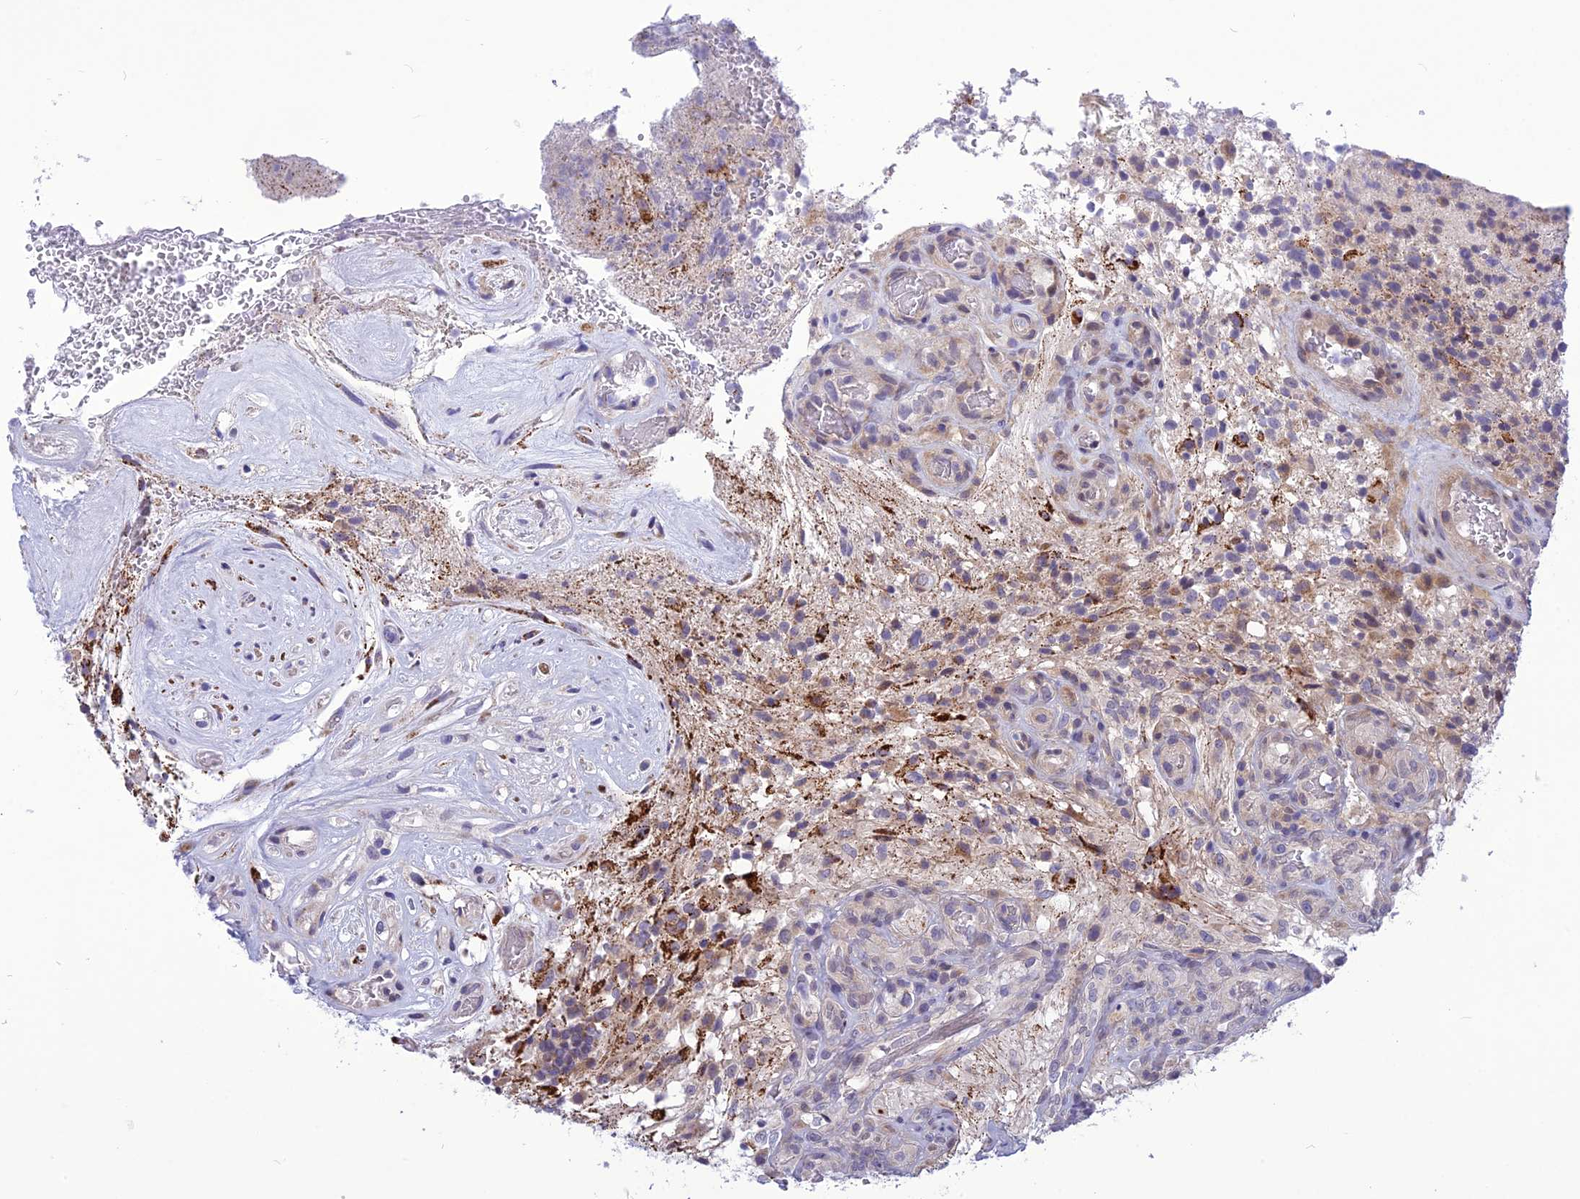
{"staining": {"intensity": "moderate", "quantity": "<25%", "location": "cytoplasmic/membranous"}, "tissue": "glioma", "cell_type": "Tumor cells", "image_type": "cancer", "snomed": [{"axis": "morphology", "description": "Glioma, malignant, High grade"}, {"axis": "topography", "description": "Brain"}], "caption": "A histopathology image of human glioma stained for a protein demonstrates moderate cytoplasmic/membranous brown staining in tumor cells. Nuclei are stained in blue.", "gene": "PSMF1", "patient": {"sex": "male", "age": 56}}